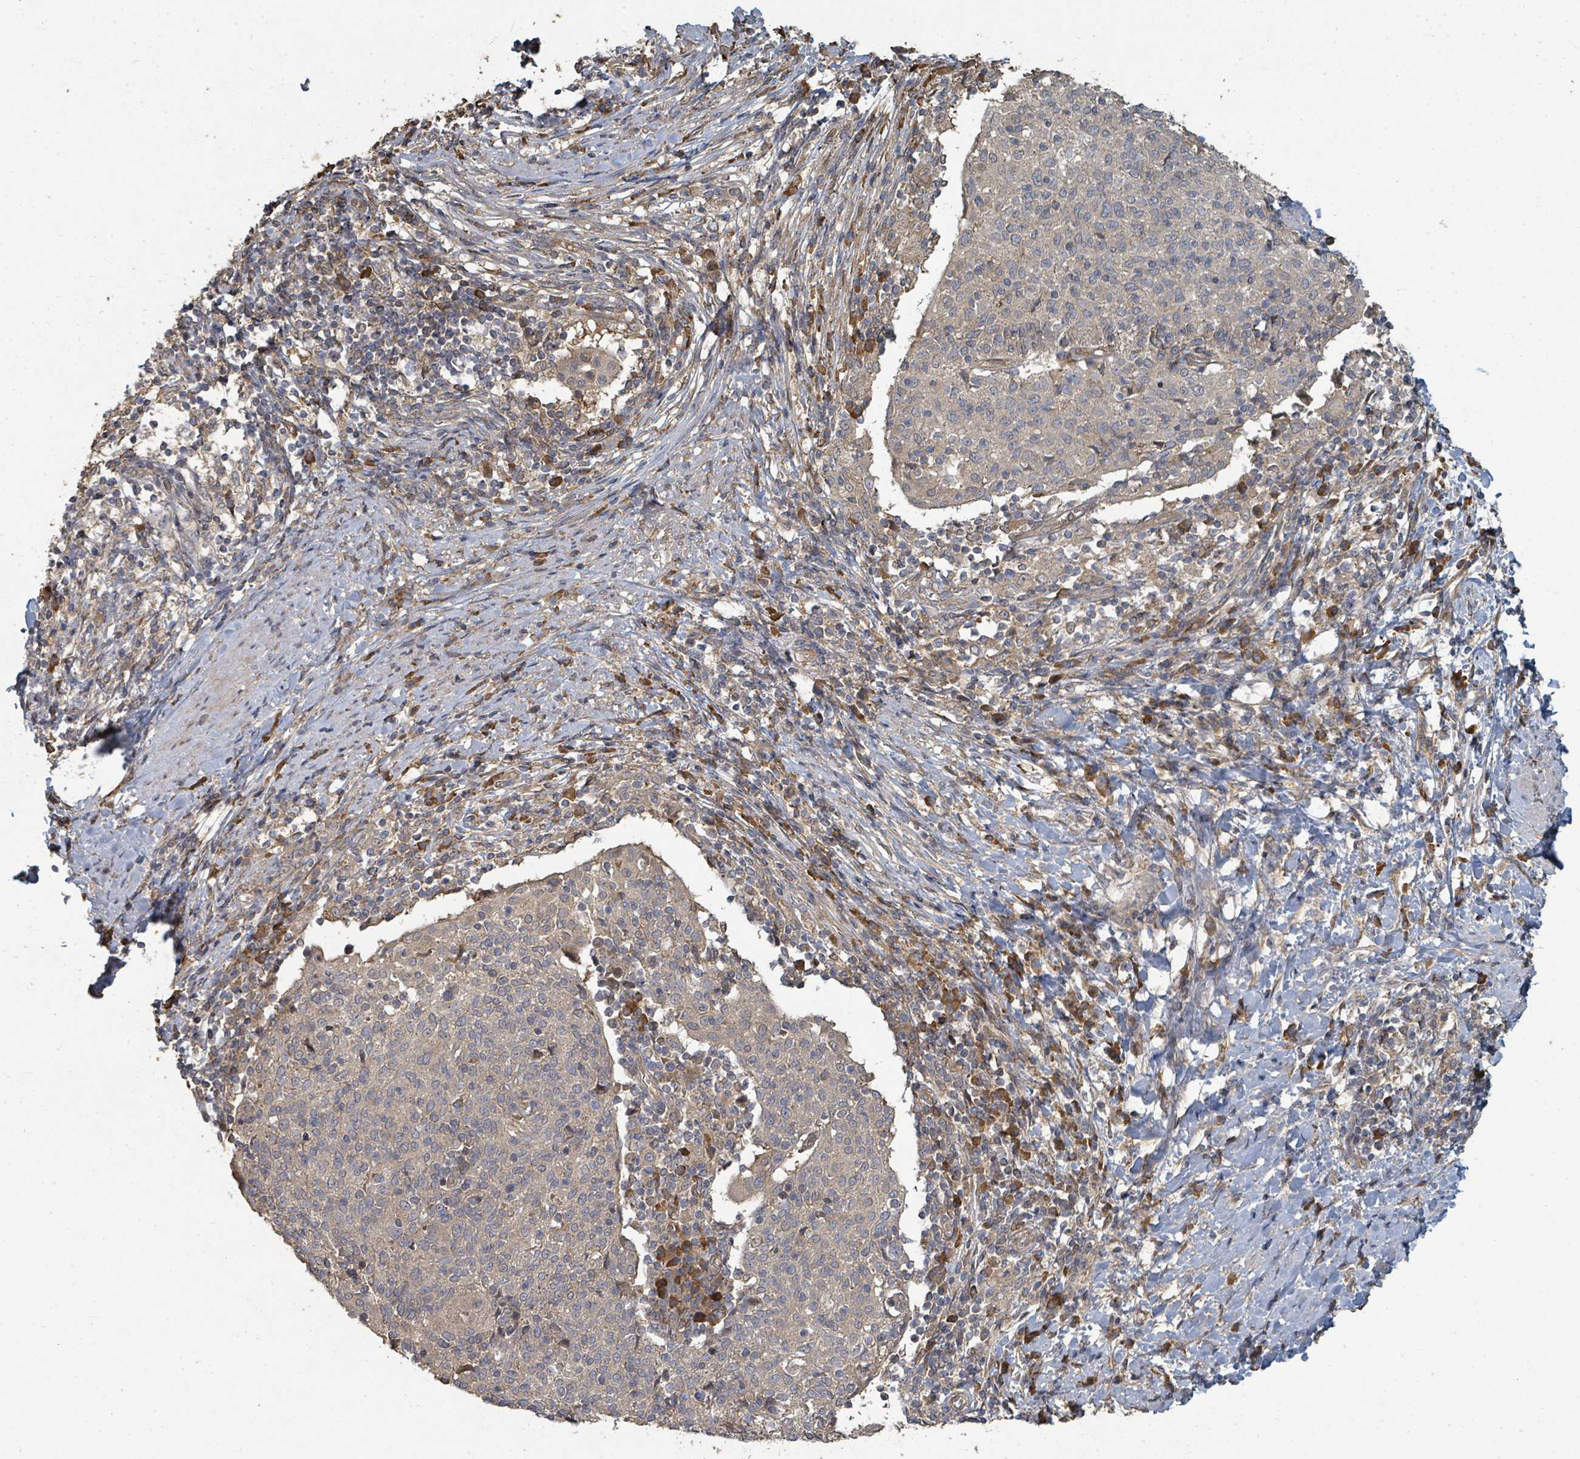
{"staining": {"intensity": "weak", "quantity": ">75%", "location": "cytoplasmic/membranous"}, "tissue": "cervical cancer", "cell_type": "Tumor cells", "image_type": "cancer", "snomed": [{"axis": "morphology", "description": "Squamous cell carcinoma, NOS"}, {"axis": "topography", "description": "Cervix"}], "caption": "Tumor cells exhibit low levels of weak cytoplasmic/membranous positivity in about >75% of cells in cervical cancer. (brown staining indicates protein expression, while blue staining denotes nuclei).", "gene": "WDFY1", "patient": {"sex": "female", "age": 52}}